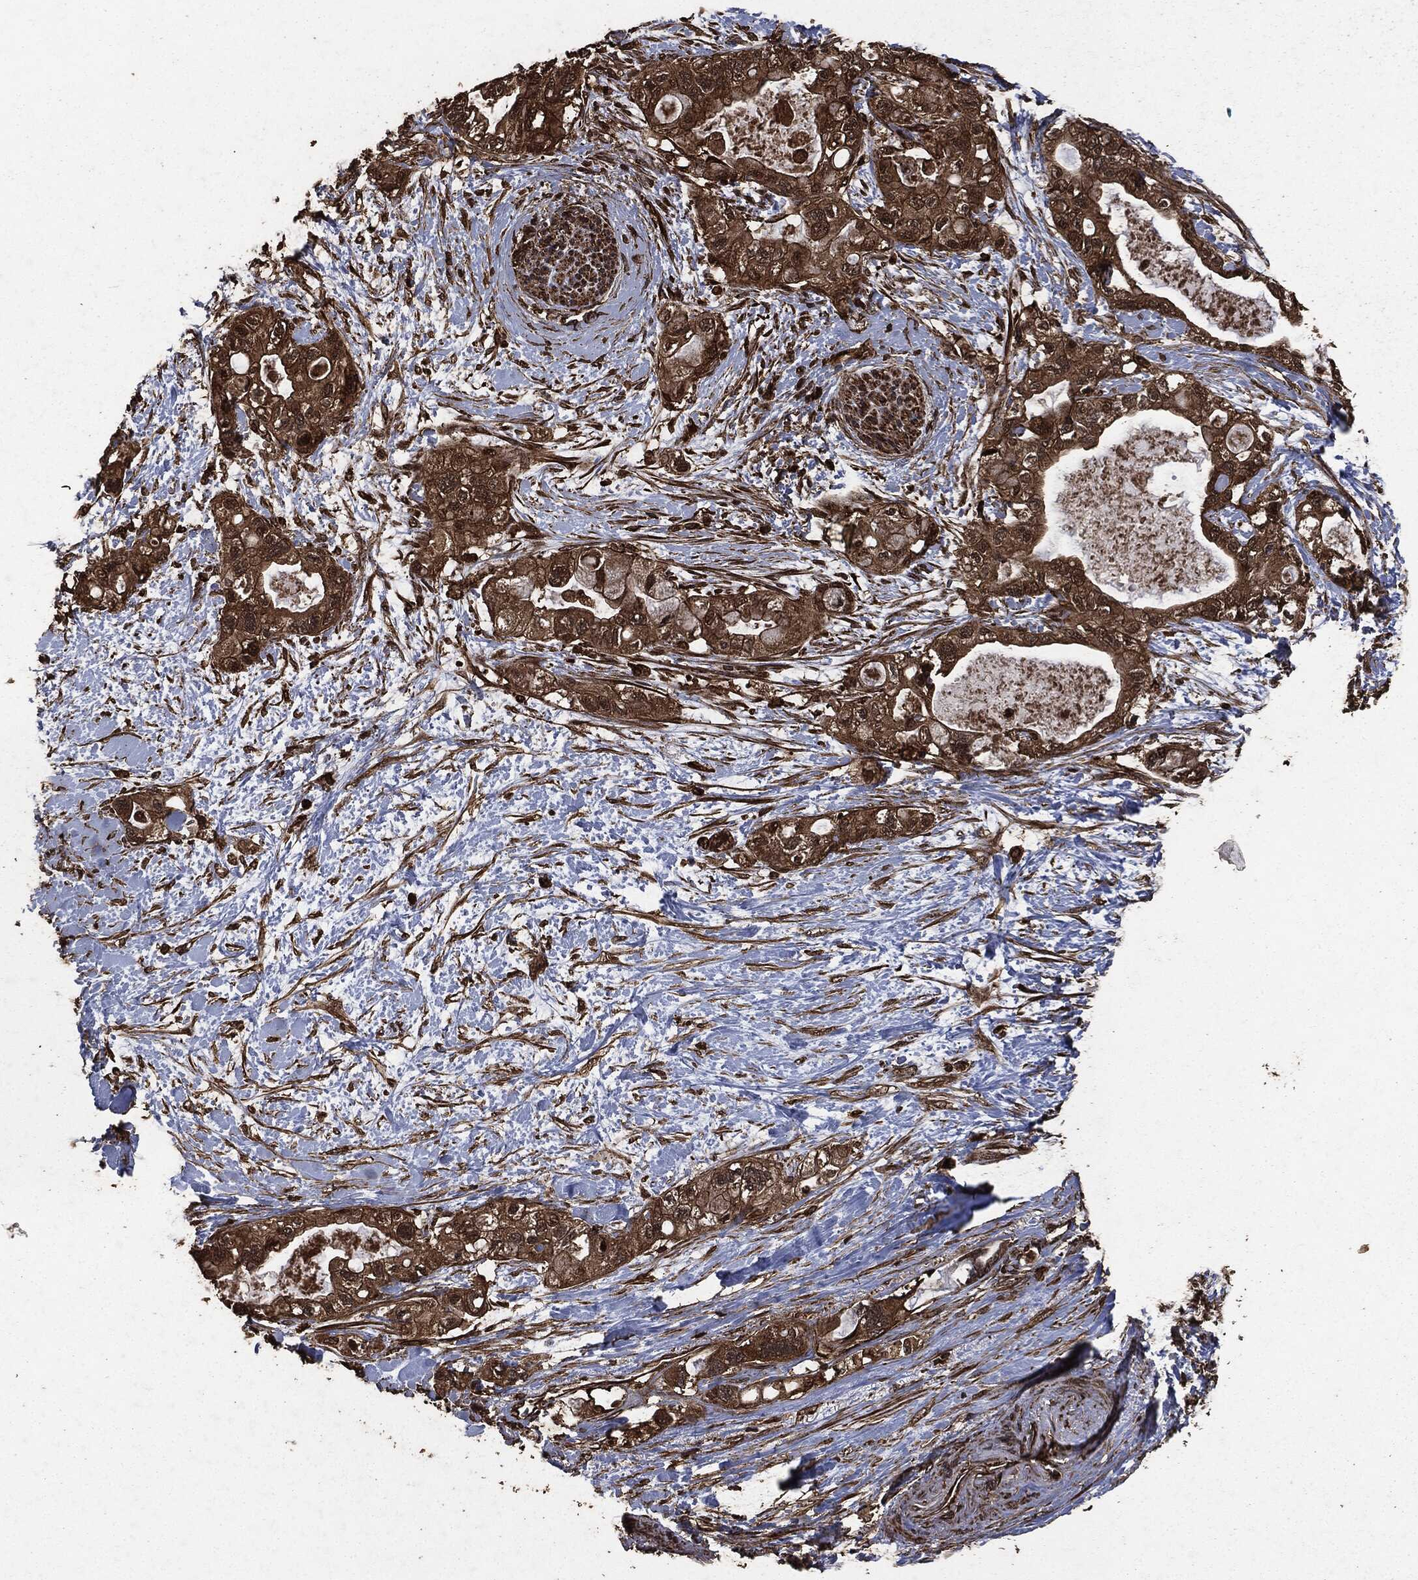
{"staining": {"intensity": "strong", "quantity": "25%-75%", "location": "cytoplasmic/membranous"}, "tissue": "pancreatic cancer", "cell_type": "Tumor cells", "image_type": "cancer", "snomed": [{"axis": "morphology", "description": "Adenocarcinoma, NOS"}, {"axis": "topography", "description": "Pancreas"}], "caption": "High-power microscopy captured an immunohistochemistry (IHC) micrograph of adenocarcinoma (pancreatic), revealing strong cytoplasmic/membranous staining in approximately 25%-75% of tumor cells.", "gene": "HRAS", "patient": {"sex": "female", "age": 56}}